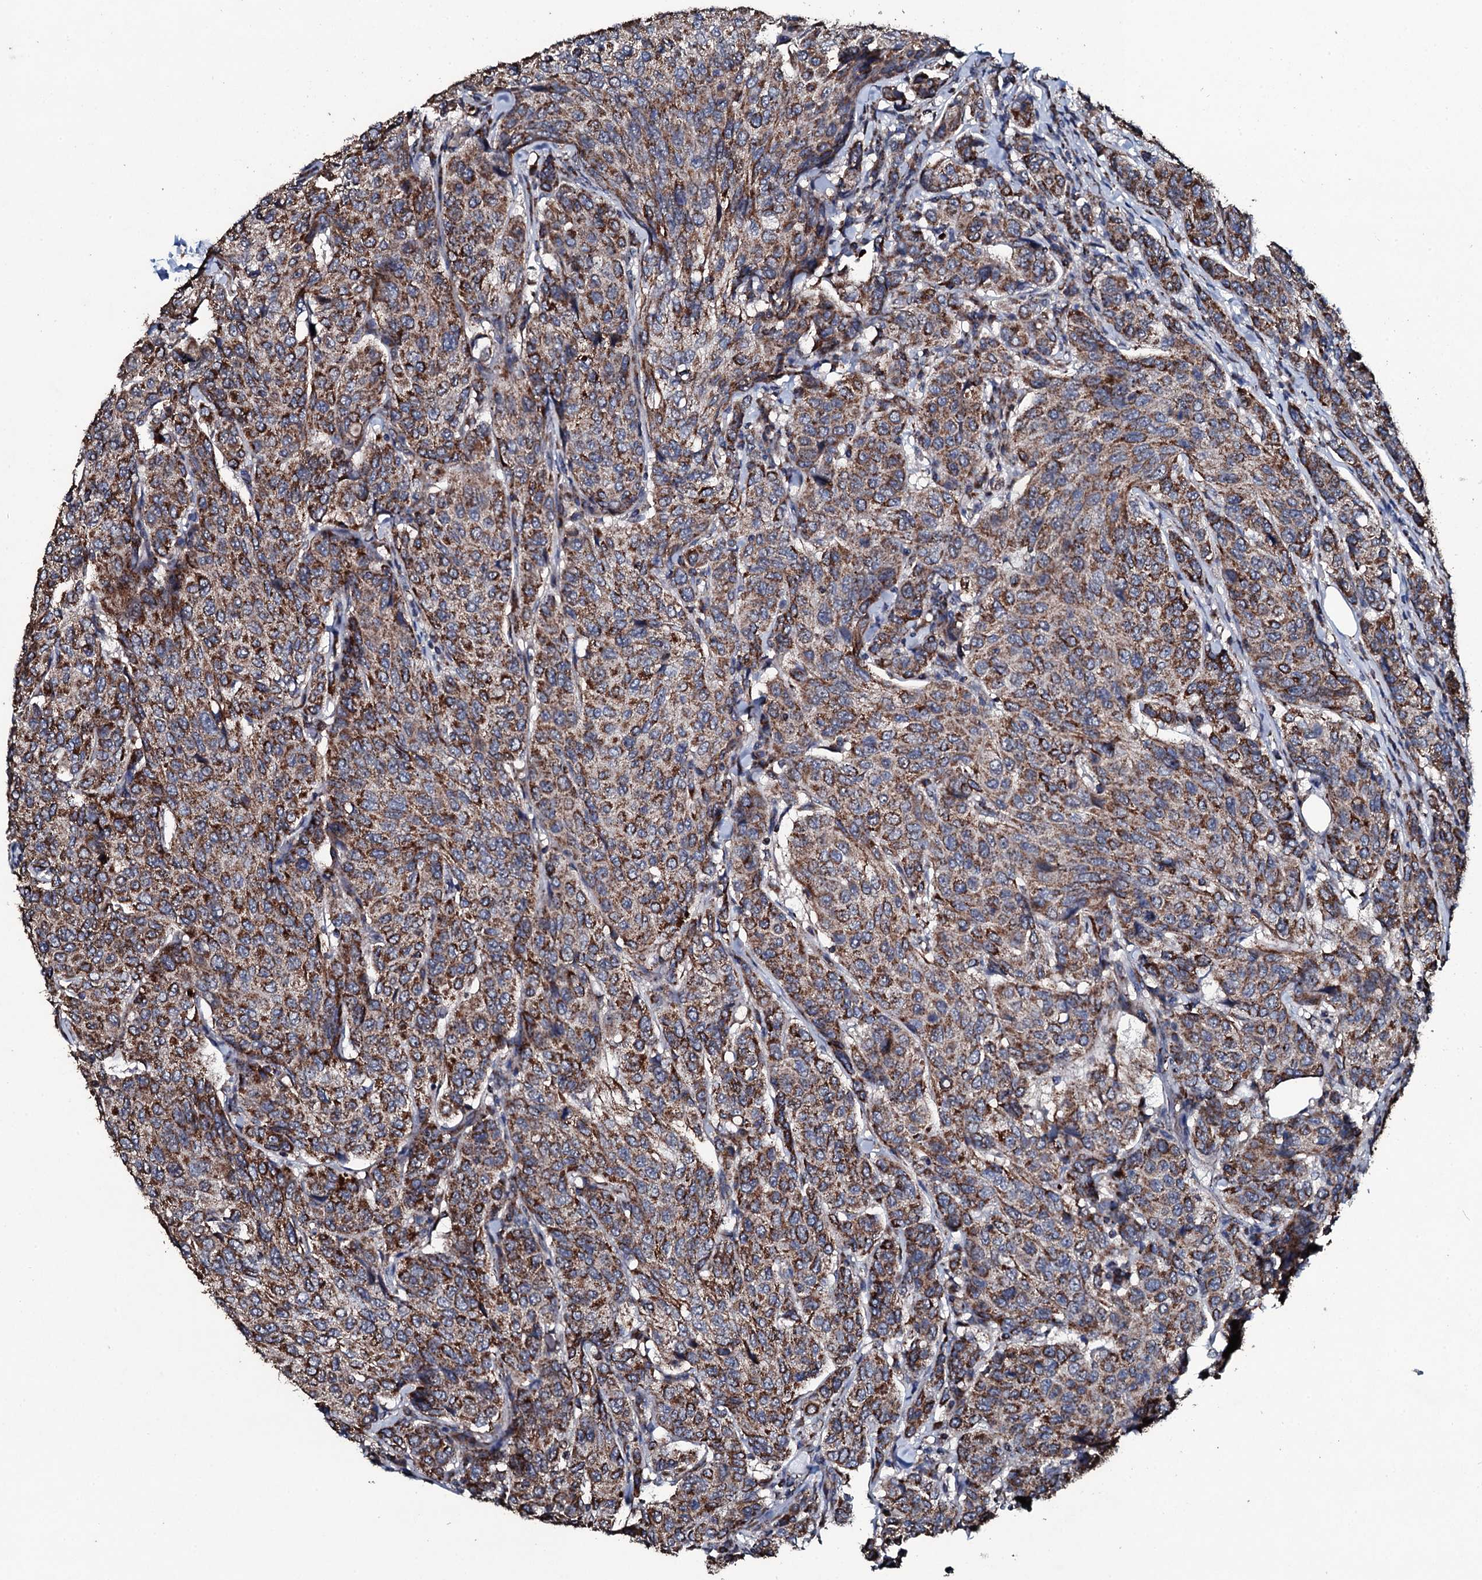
{"staining": {"intensity": "moderate", "quantity": ">75%", "location": "cytoplasmic/membranous"}, "tissue": "breast cancer", "cell_type": "Tumor cells", "image_type": "cancer", "snomed": [{"axis": "morphology", "description": "Duct carcinoma"}, {"axis": "topography", "description": "Breast"}], "caption": "Human breast invasive ductal carcinoma stained for a protein (brown) displays moderate cytoplasmic/membranous positive positivity in about >75% of tumor cells.", "gene": "DYNC2I2", "patient": {"sex": "female", "age": 55}}